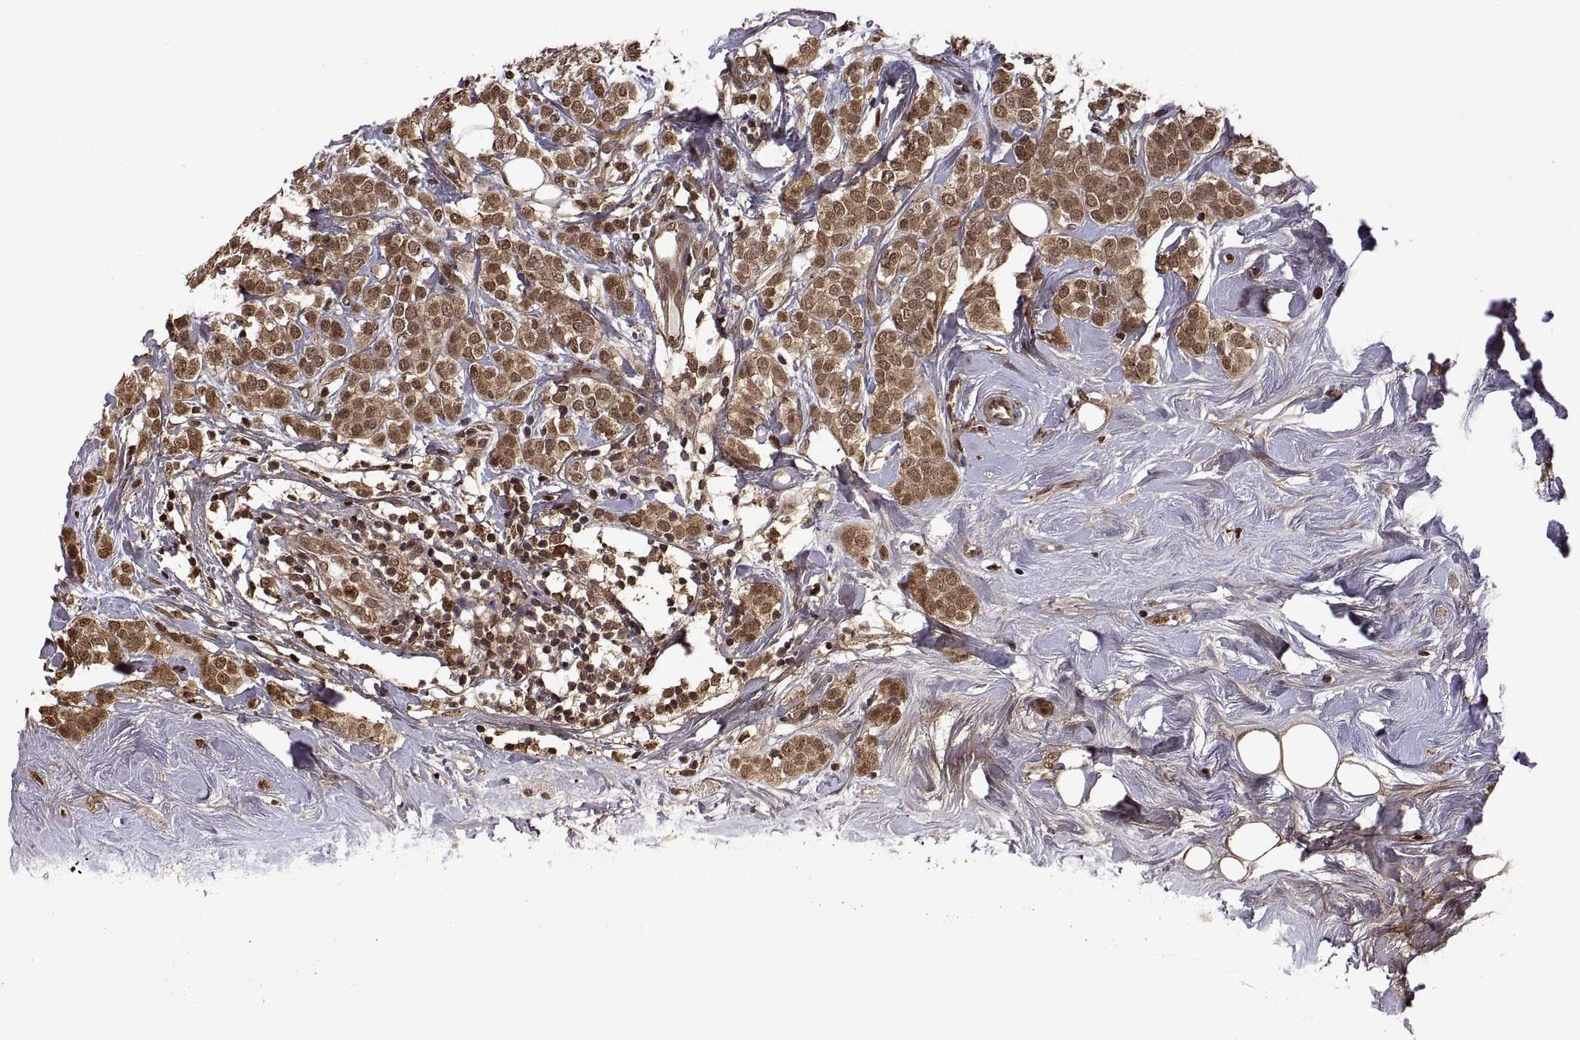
{"staining": {"intensity": "moderate", "quantity": ">75%", "location": "cytoplasmic/membranous,nuclear"}, "tissue": "breast cancer", "cell_type": "Tumor cells", "image_type": "cancer", "snomed": [{"axis": "morphology", "description": "Lobular carcinoma"}, {"axis": "topography", "description": "Breast"}], "caption": "High-magnification brightfield microscopy of lobular carcinoma (breast) stained with DAB (brown) and counterstained with hematoxylin (blue). tumor cells exhibit moderate cytoplasmic/membranous and nuclear positivity is identified in approximately>75% of cells. Nuclei are stained in blue.", "gene": "ZNRF2", "patient": {"sex": "female", "age": 49}}